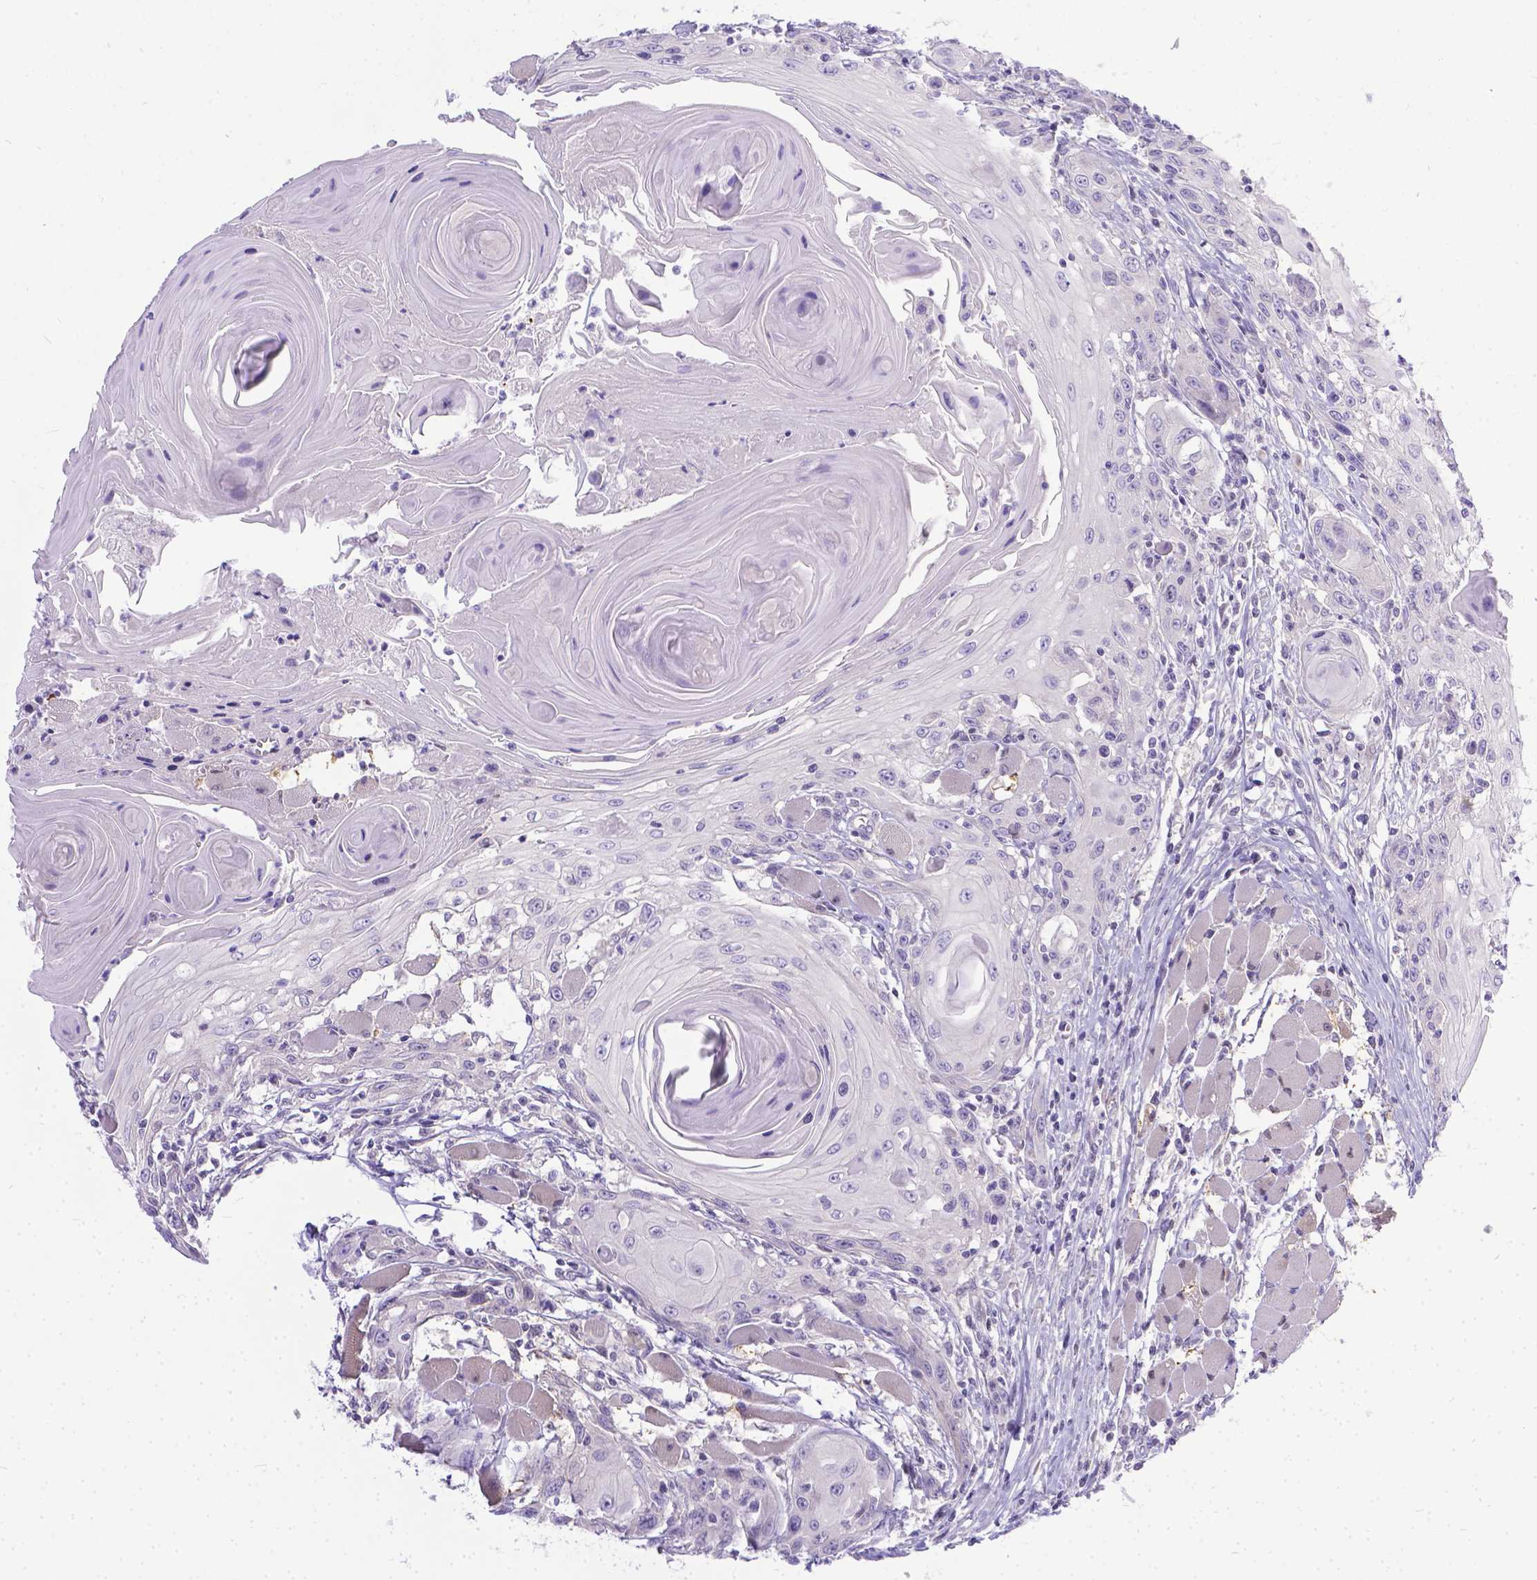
{"staining": {"intensity": "negative", "quantity": "none", "location": "none"}, "tissue": "head and neck cancer", "cell_type": "Tumor cells", "image_type": "cancer", "snomed": [{"axis": "morphology", "description": "Squamous cell carcinoma, NOS"}, {"axis": "topography", "description": "Head-Neck"}], "caption": "Squamous cell carcinoma (head and neck) was stained to show a protein in brown. There is no significant staining in tumor cells. Brightfield microscopy of immunohistochemistry (IHC) stained with DAB (brown) and hematoxylin (blue), captured at high magnification.", "gene": "TTLL6", "patient": {"sex": "female", "age": 80}}